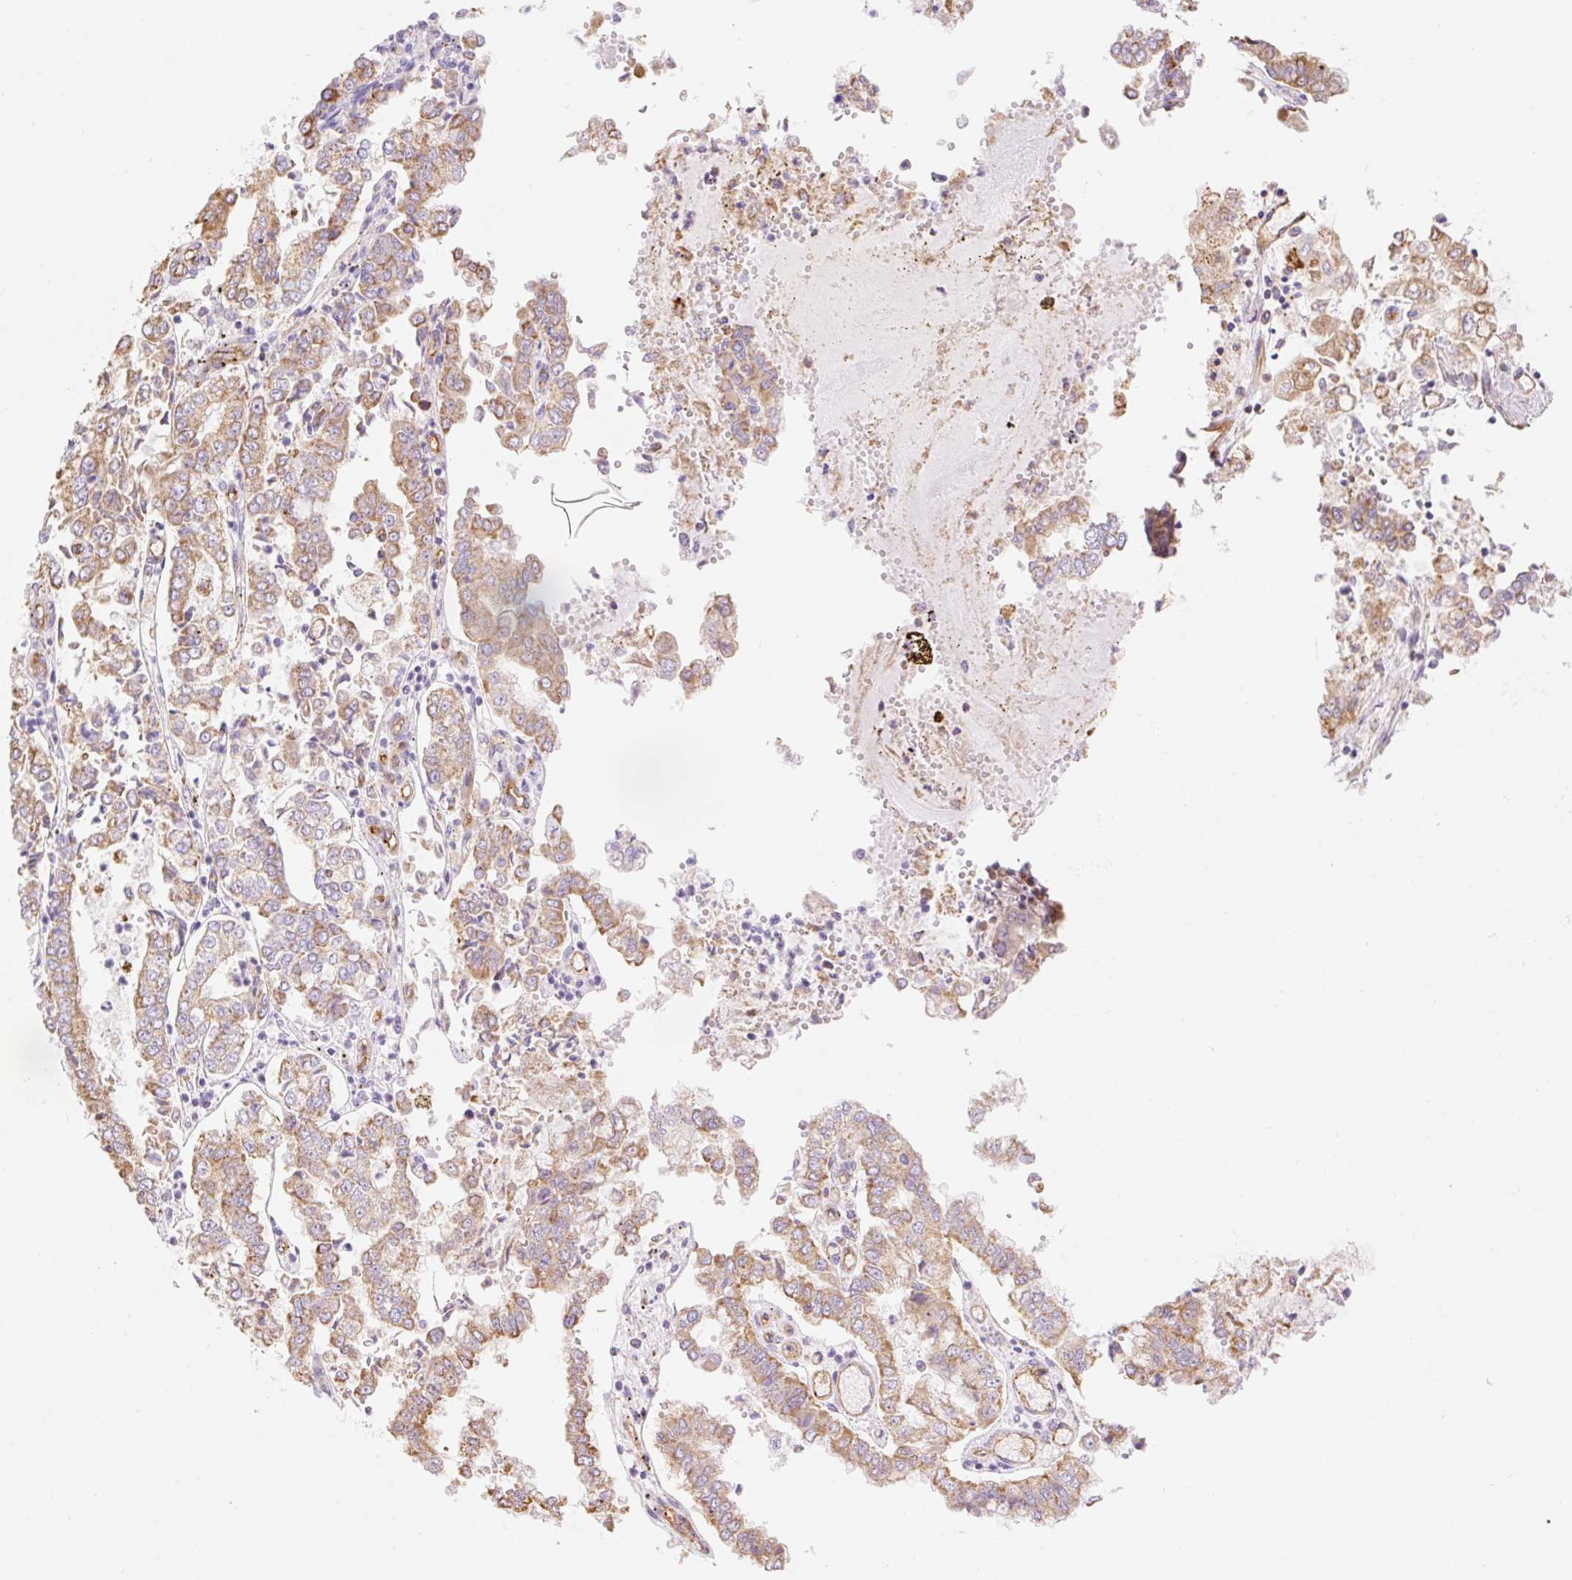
{"staining": {"intensity": "moderate", "quantity": ">75%", "location": "cytoplasmic/membranous"}, "tissue": "stomach cancer", "cell_type": "Tumor cells", "image_type": "cancer", "snomed": [{"axis": "morphology", "description": "Adenocarcinoma, NOS"}, {"axis": "topography", "description": "Stomach"}], "caption": "The micrograph exhibits immunohistochemical staining of stomach adenocarcinoma. There is moderate cytoplasmic/membranous staining is identified in about >75% of tumor cells.", "gene": "ESAM", "patient": {"sex": "male", "age": 76}}